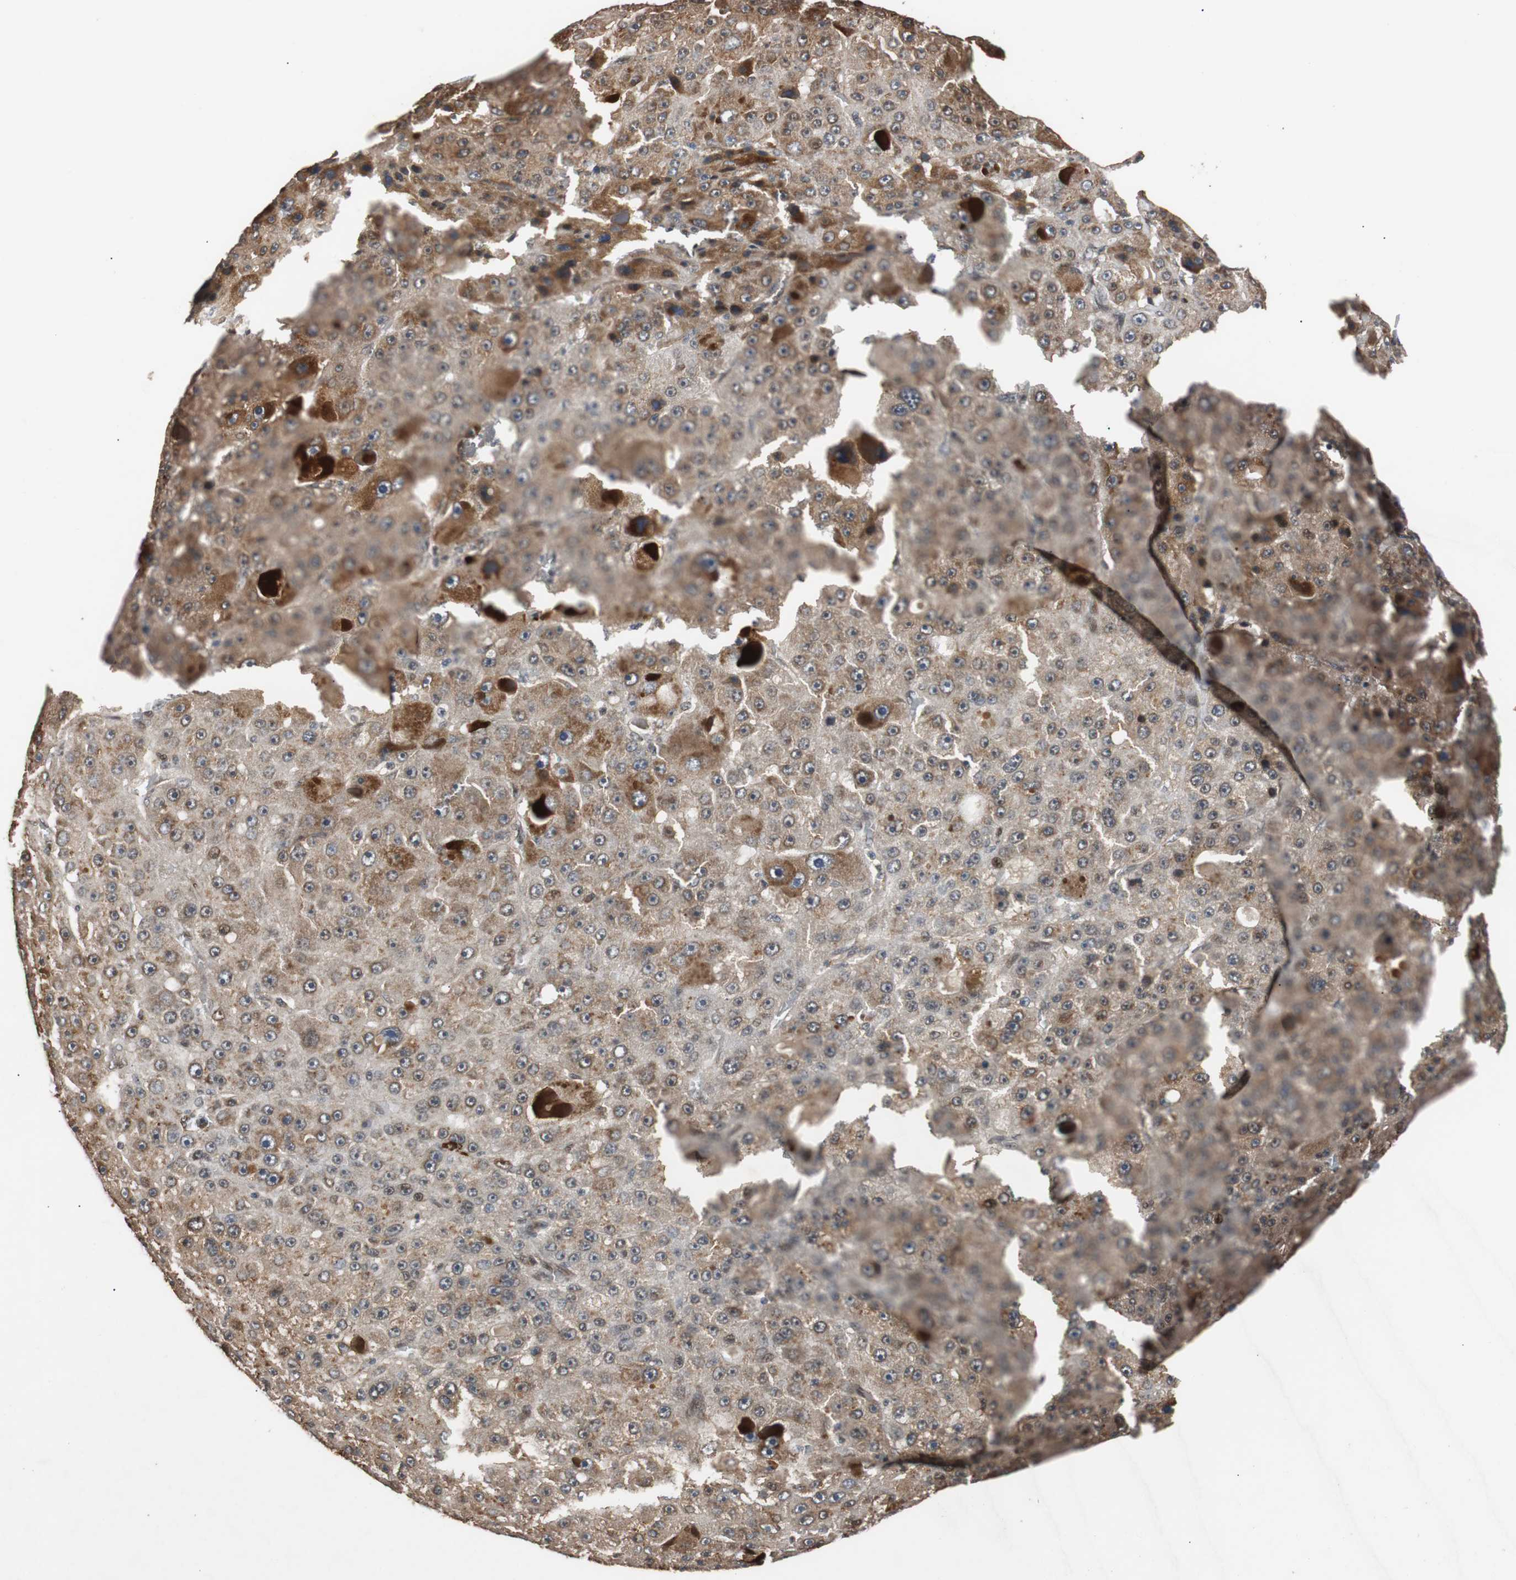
{"staining": {"intensity": "moderate", "quantity": ">75%", "location": "cytoplasmic/membranous"}, "tissue": "liver cancer", "cell_type": "Tumor cells", "image_type": "cancer", "snomed": [{"axis": "morphology", "description": "Carcinoma, Hepatocellular, NOS"}, {"axis": "topography", "description": "Liver"}], "caption": "Brown immunohistochemical staining in human hepatocellular carcinoma (liver) displays moderate cytoplasmic/membranous positivity in approximately >75% of tumor cells.", "gene": "USP31", "patient": {"sex": "male", "age": 76}}